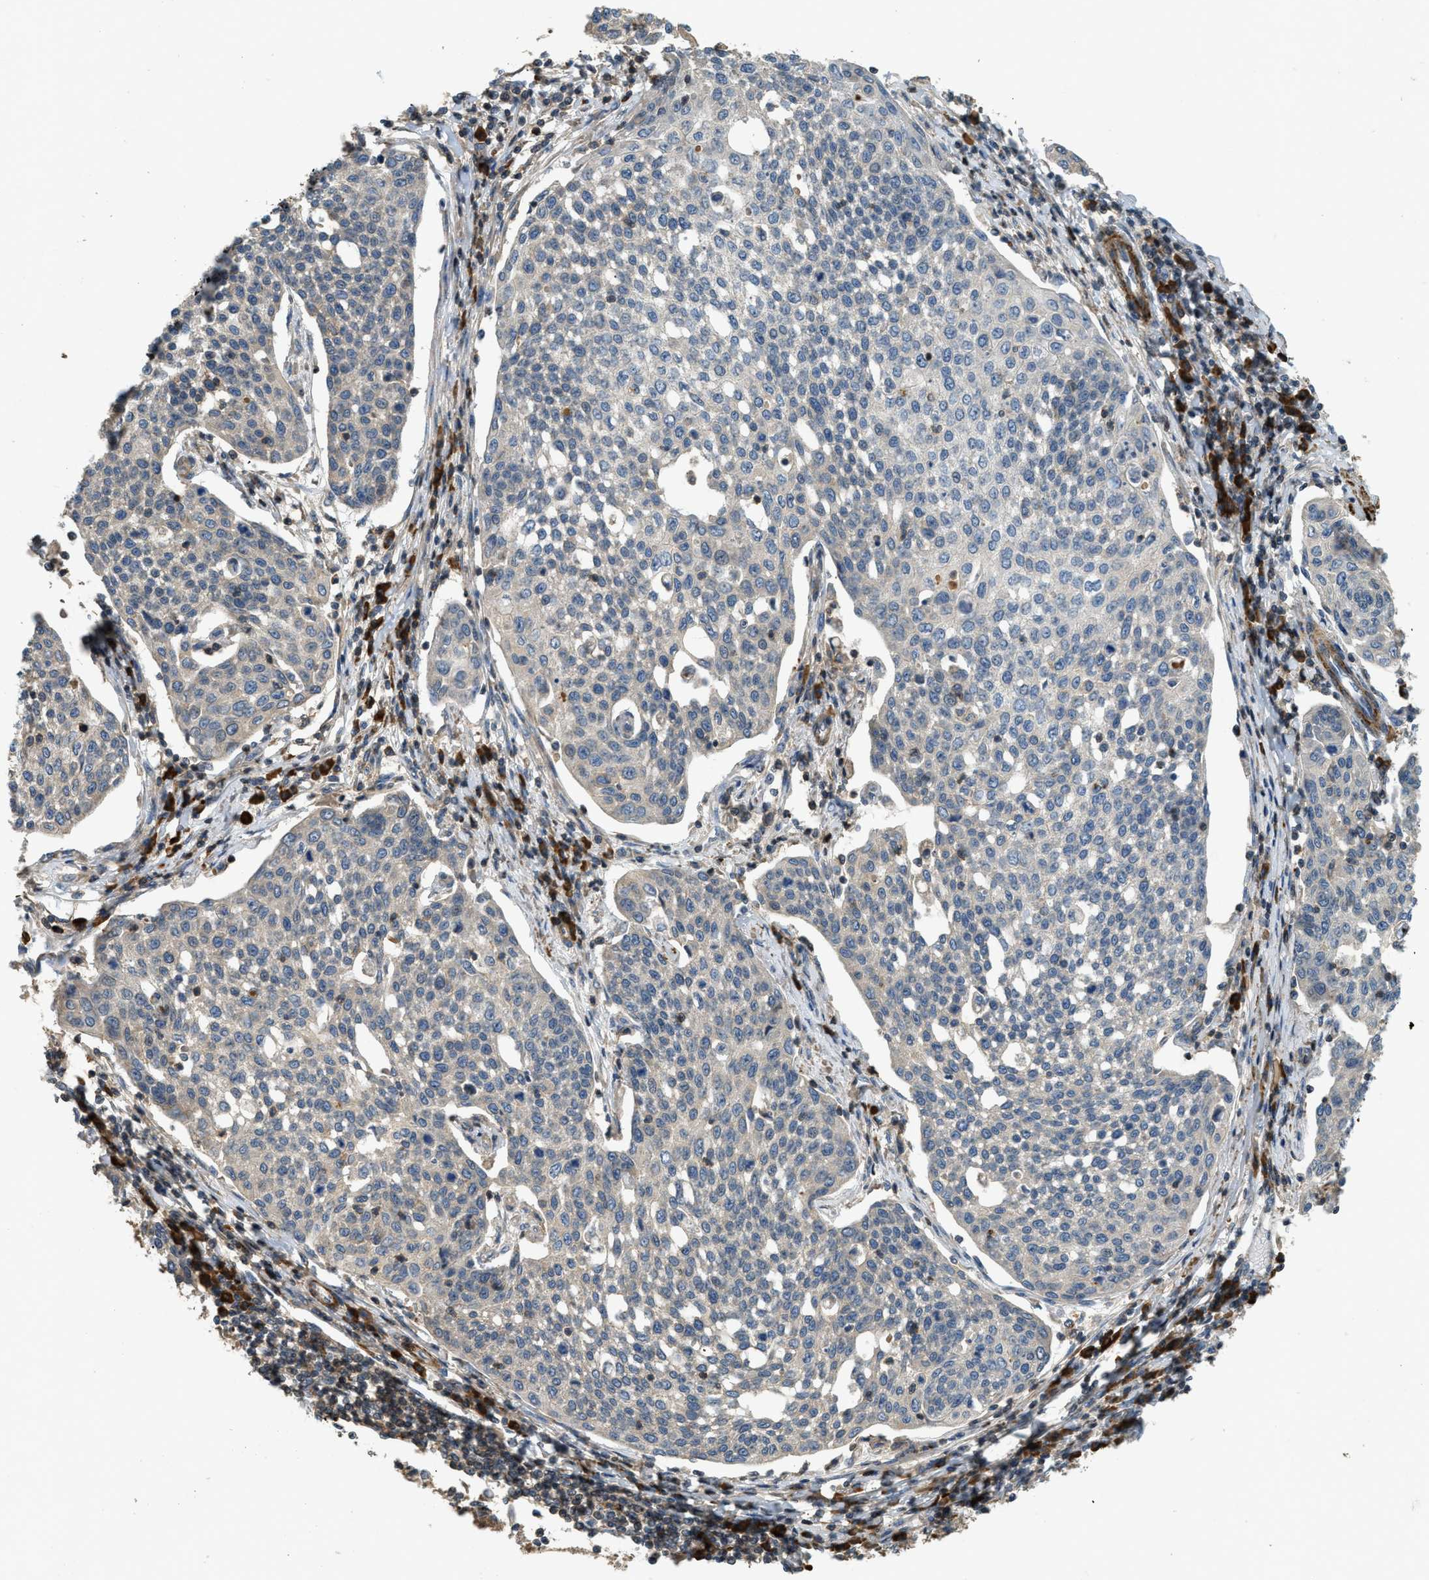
{"staining": {"intensity": "negative", "quantity": "none", "location": "none"}, "tissue": "cervical cancer", "cell_type": "Tumor cells", "image_type": "cancer", "snomed": [{"axis": "morphology", "description": "Squamous cell carcinoma, NOS"}, {"axis": "topography", "description": "Cervix"}], "caption": "There is no significant positivity in tumor cells of cervical squamous cell carcinoma.", "gene": "BTN3A2", "patient": {"sex": "female", "age": 34}}